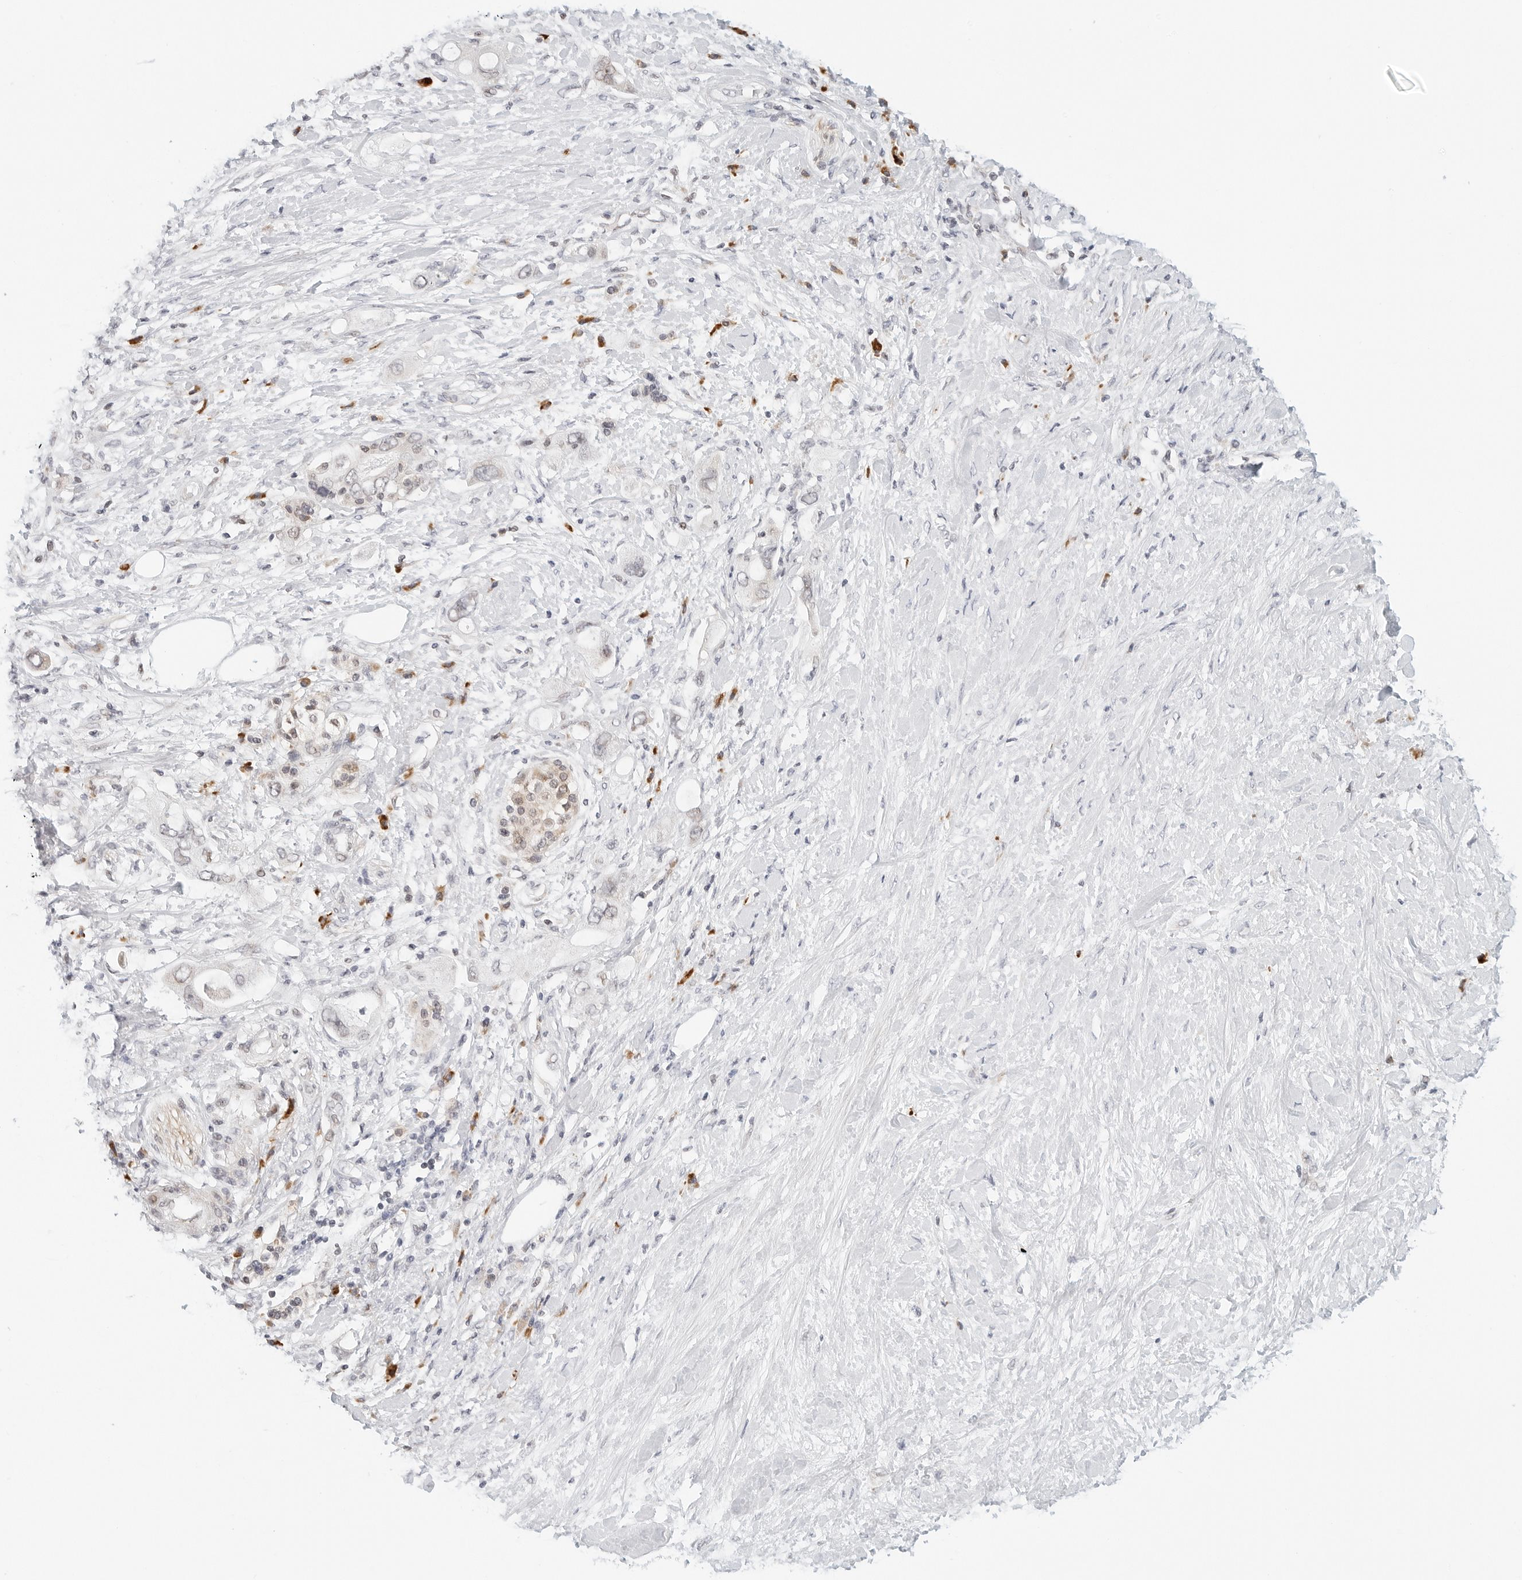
{"staining": {"intensity": "negative", "quantity": "none", "location": "none"}, "tissue": "pancreatic cancer", "cell_type": "Tumor cells", "image_type": "cancer", "snomed": [{"axis": "morphology", "description": "Adenocarcinoma, NOS"}, {"axis": "topography", "description": "Pancreas"}], "caption": "Tumor cells are negative for brown protein staining in pancreatic adenocarcinoma.", "gene": "PARP10", "patient": {"sex": "female", "age": 56}}